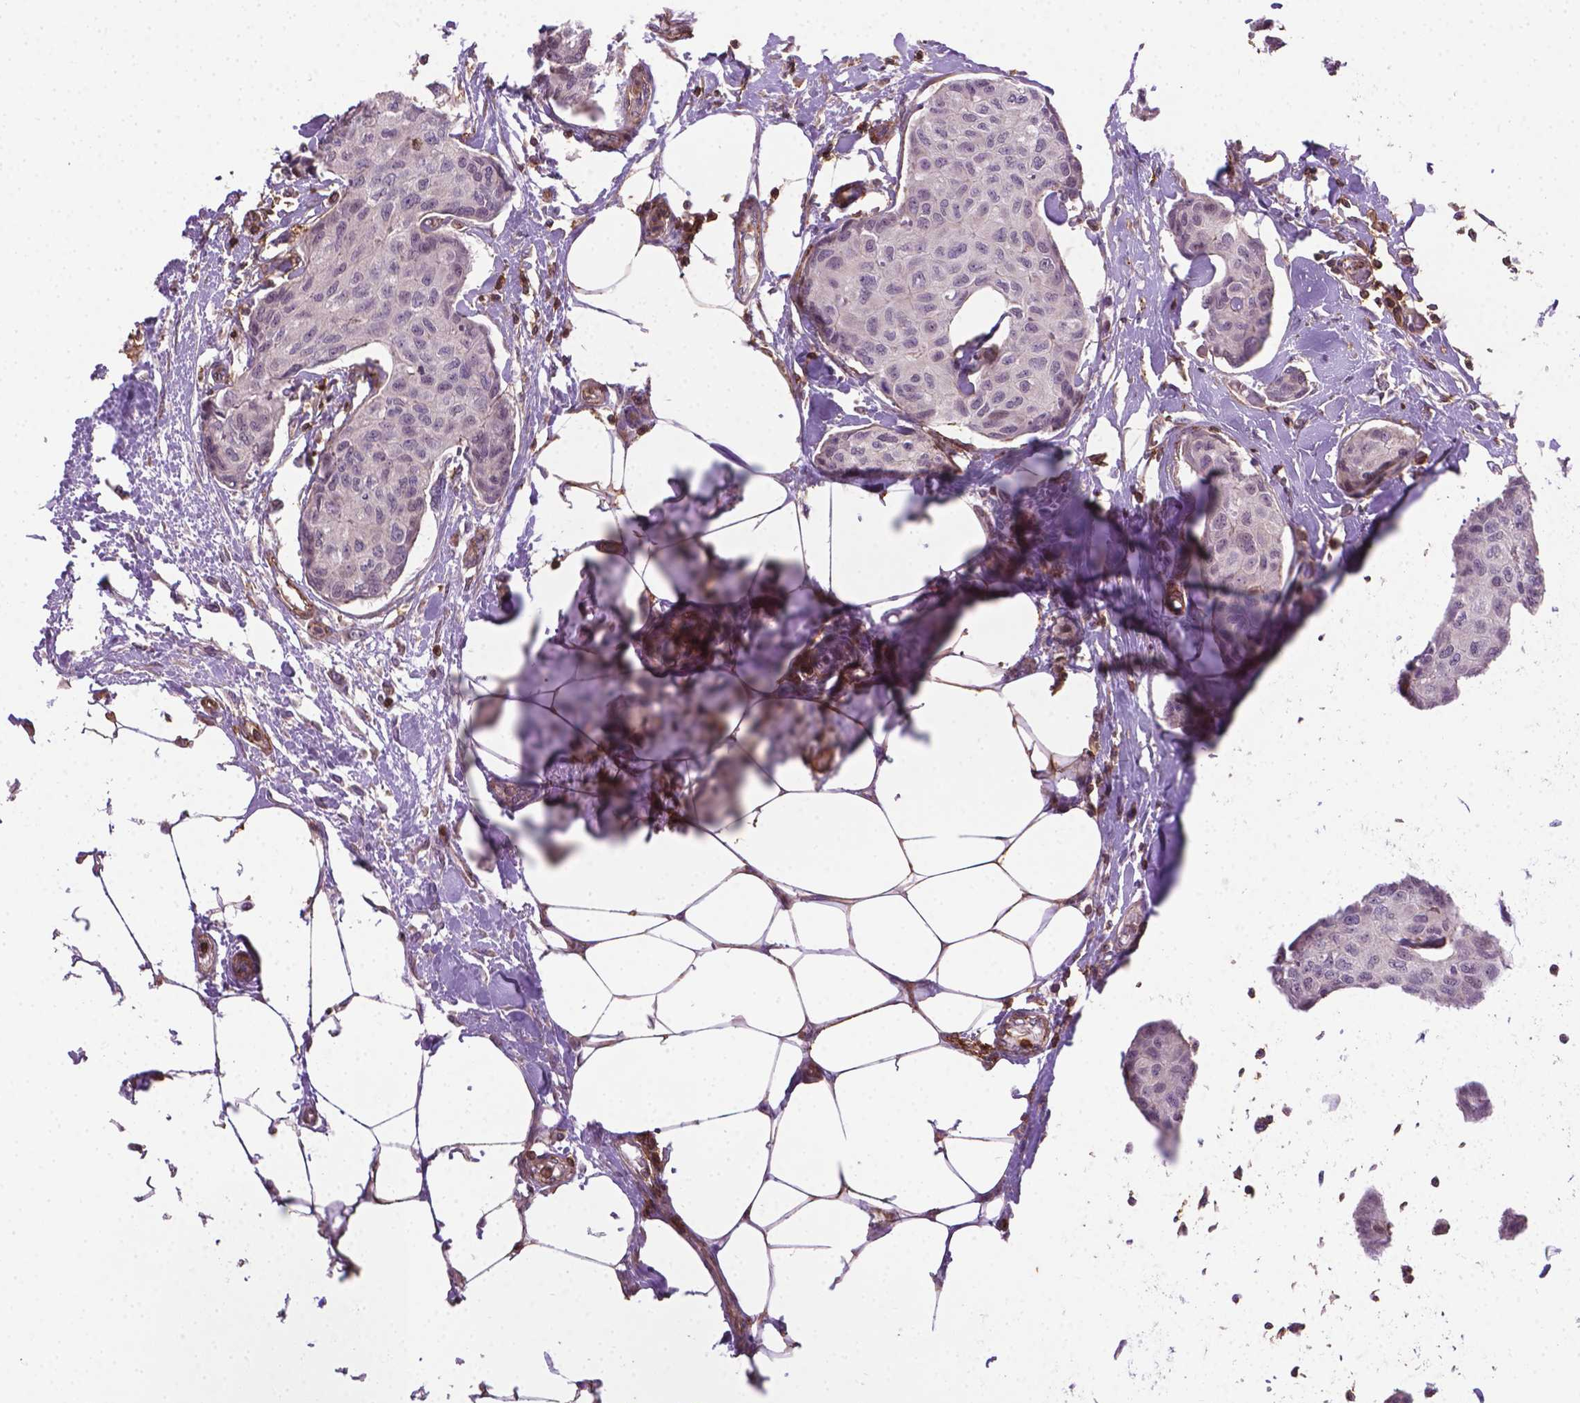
{"staining": {"intensity": "negative", "quantity": "none", "location": "none"}, "tissue": "breast cancer", "cell_type": "Tumor cells", "image_type": "cancer", "snomed": [{"axis": "morphology", "description": "Duct carcinoma"}, {"axis": "topography", "description": "Breast"}], "caption": "An image of human breast cancer is negative for staining in tumor cells.", "gene": "ACAD10", "patient": {"sex": "female", "age": 80}}